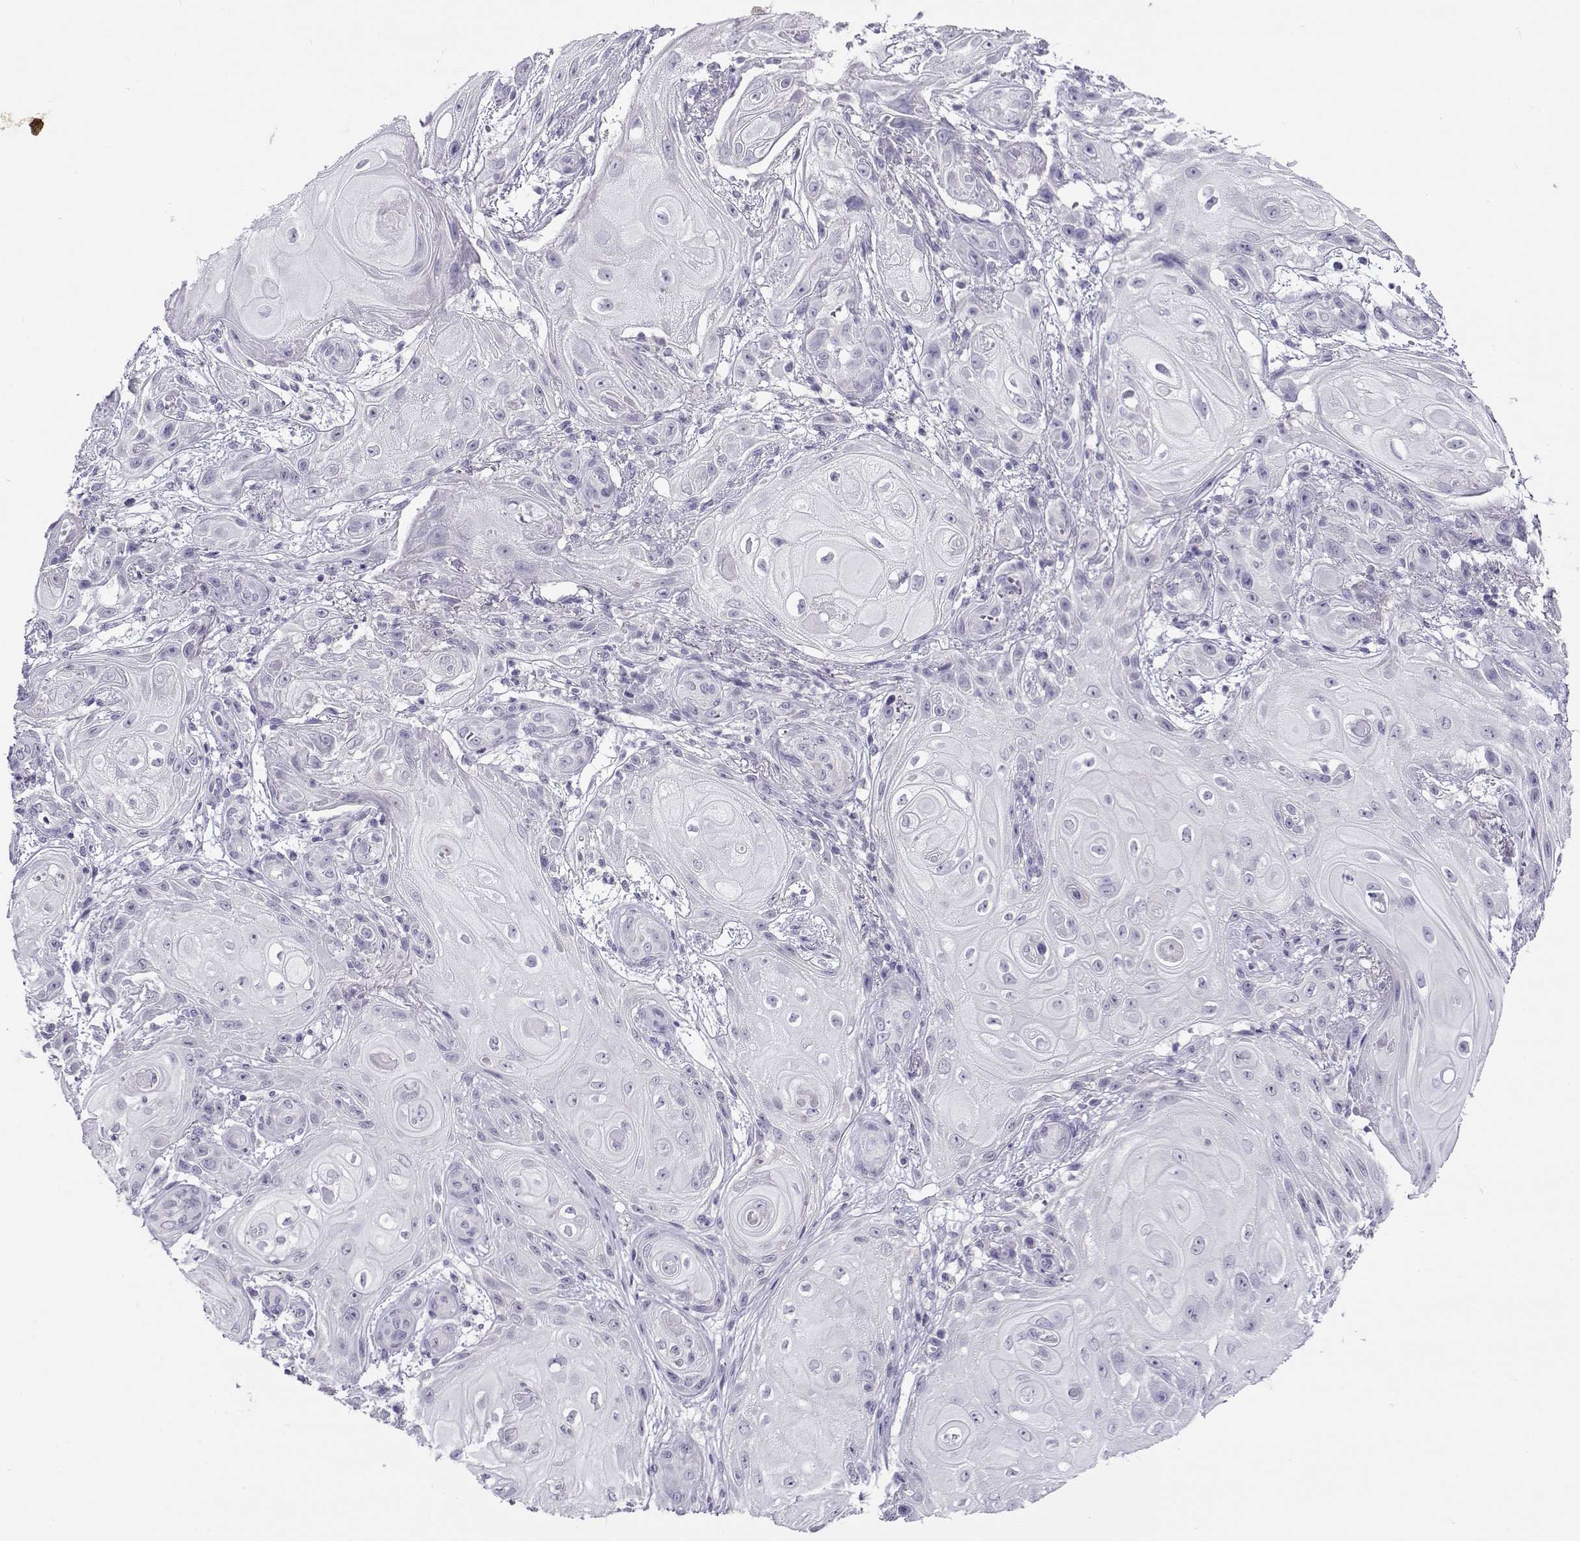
{"staining": {"intensity": "negative", "quantity": "none", "location": "none"}, "tissue": "skin cancer", "cell_type": "Tumor cells", "image_type": "cancer", "snomed": [{"axis": "morphology", "description": "Squamous cell carcinoma, NOS"}, {"axis": "topography", "description": "Skin"}], "caption": "There is no significant expression in tumor cells of skin cancer (squamous cell carcinoma).", "gene": "FEZF1", "patient": {"sex": "male", "age": 62}}